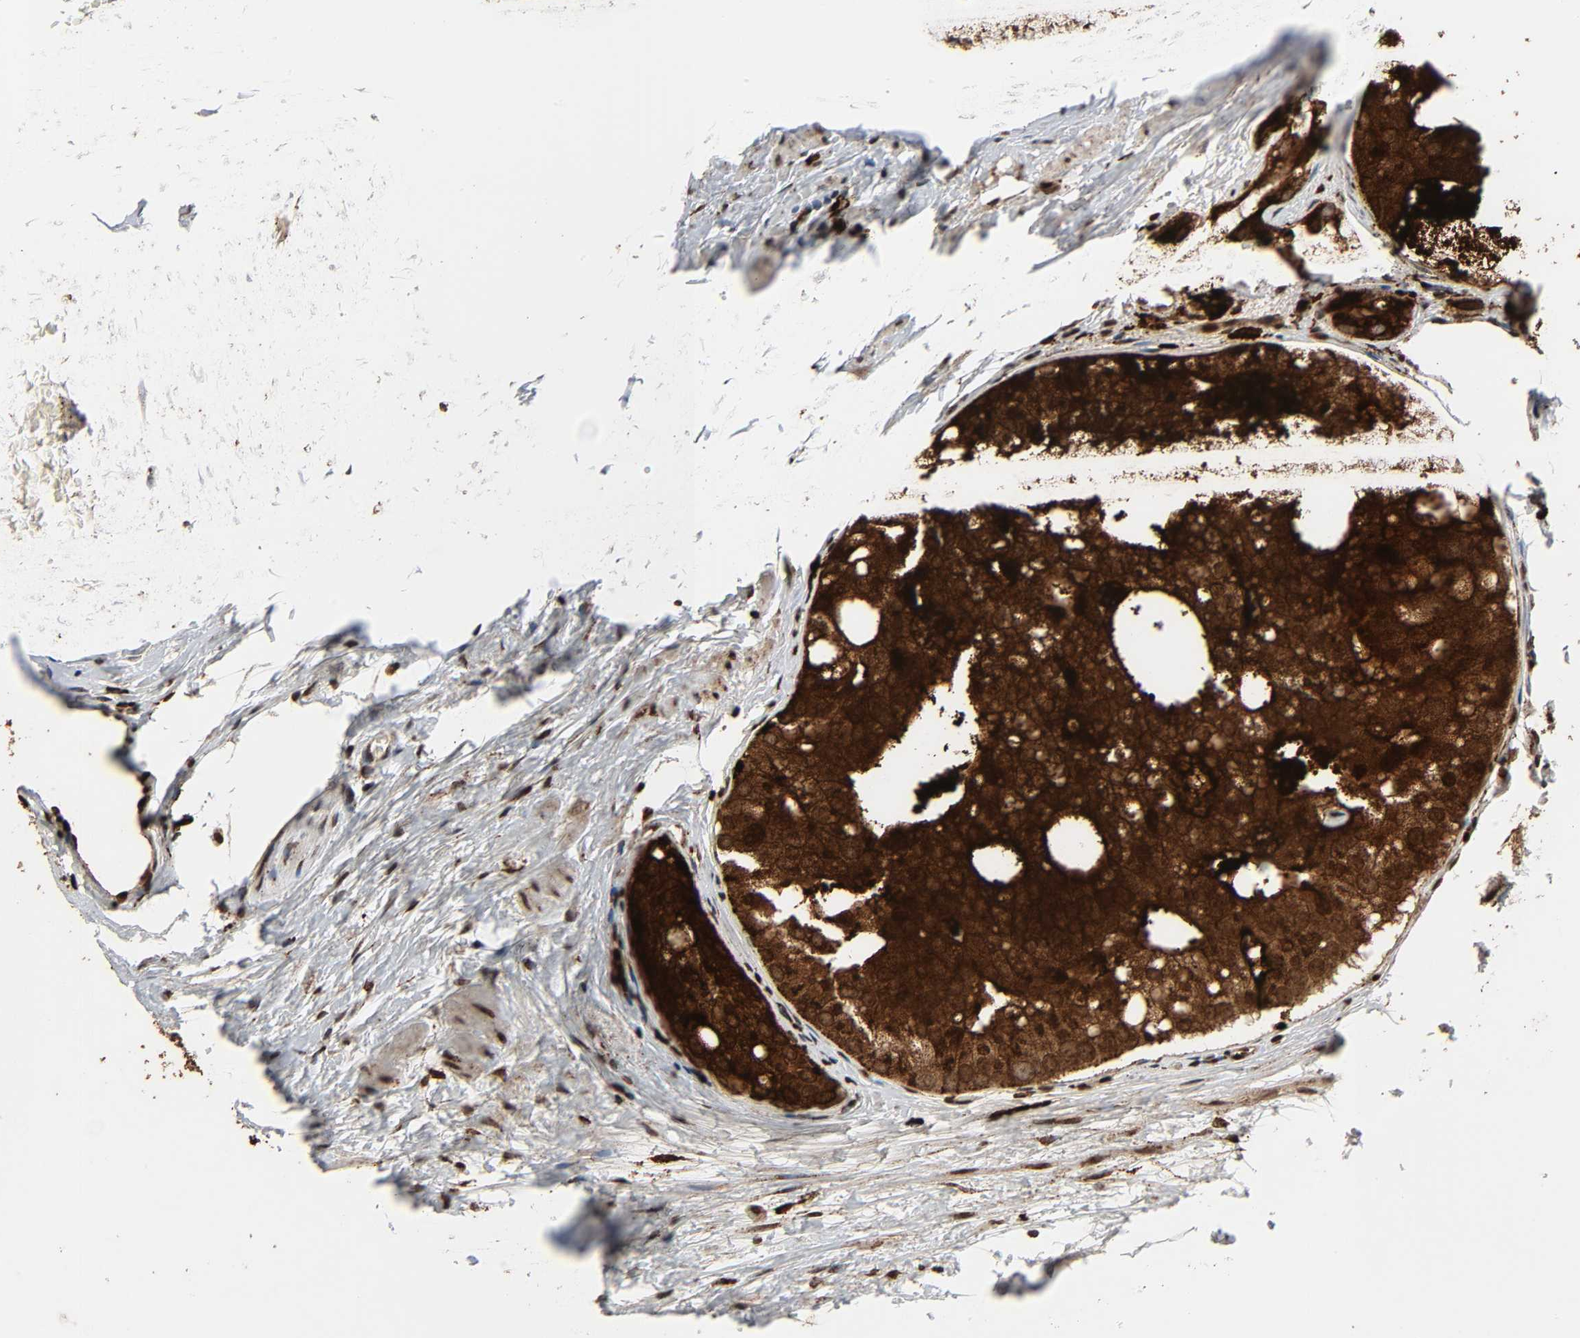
{"staining": {"intensity": "strong", "quantity": ">75%", "location": "cytoplasmic/membranous"}, "tissue": "prostate cancer", "cell_type": "Tumor cells", "image_type": "cancer", "snomed": [{"axis": "morphology", "description": "Adenocarcinoma, Low grade"}, {"axis": "topography", "description": "Prostate"}], "caption": "DAB immunohistochemical staining of prostate cancer (adenocarcinoma (low-grade)) demonstrates strong cytoplasmic/membranous protein positivity in approximately >75% of tumor cells. (DAB (3,3'-diaminobenzidine) IHC, brown staining for protein, blue staining for nuclei).", "gene": "PSAP", "patient": {"sex": "male", "age": 69}}